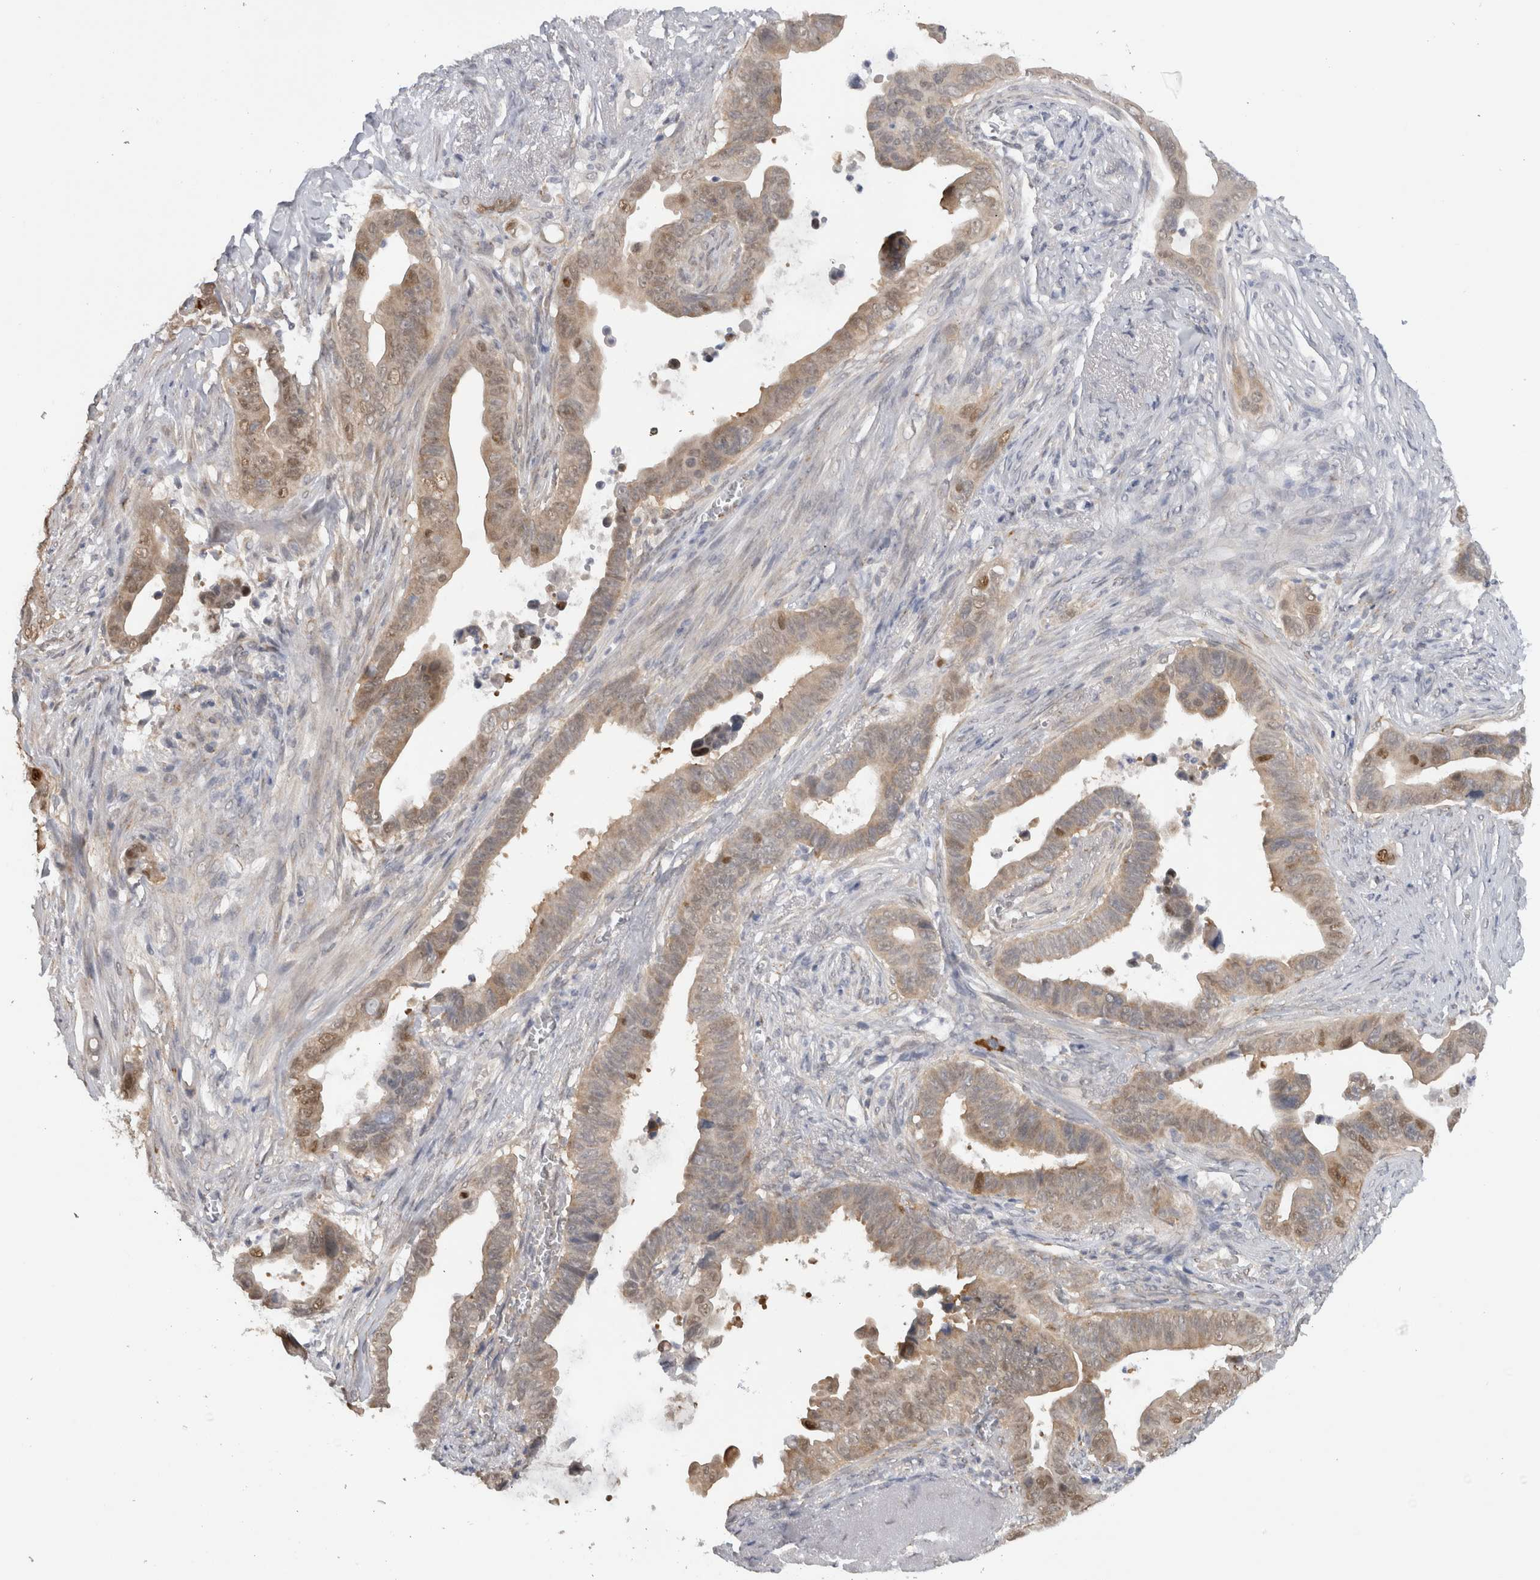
{"staining": {"intensity": "weak", "quantity": ">75%", "location": "cytoplasmic/membranous,nuclear"}, "tissue": "pancreatic cancer", "cell_type": "Tumor cells", "image_type": "cancer", "snomed": [{"axis": "morphology", "description": "Adenocarcinoma, NOS"}, {"axis": "topography", "description": "Pancreas"}], "caption": "Immunohistochemical staining of human pancreatic cancer demonstrates weak cytoplasmic/membranous and nuclear protein staining in about >75% of tumor cells. (Stains: DAB (3,3'-diaminobenzidine) in brown, nuclei in blue, Microscopy: brightfield microscopy at high magnification).", "gene": "DYRK2", "patient": {"sex": "female", "age": 72}}